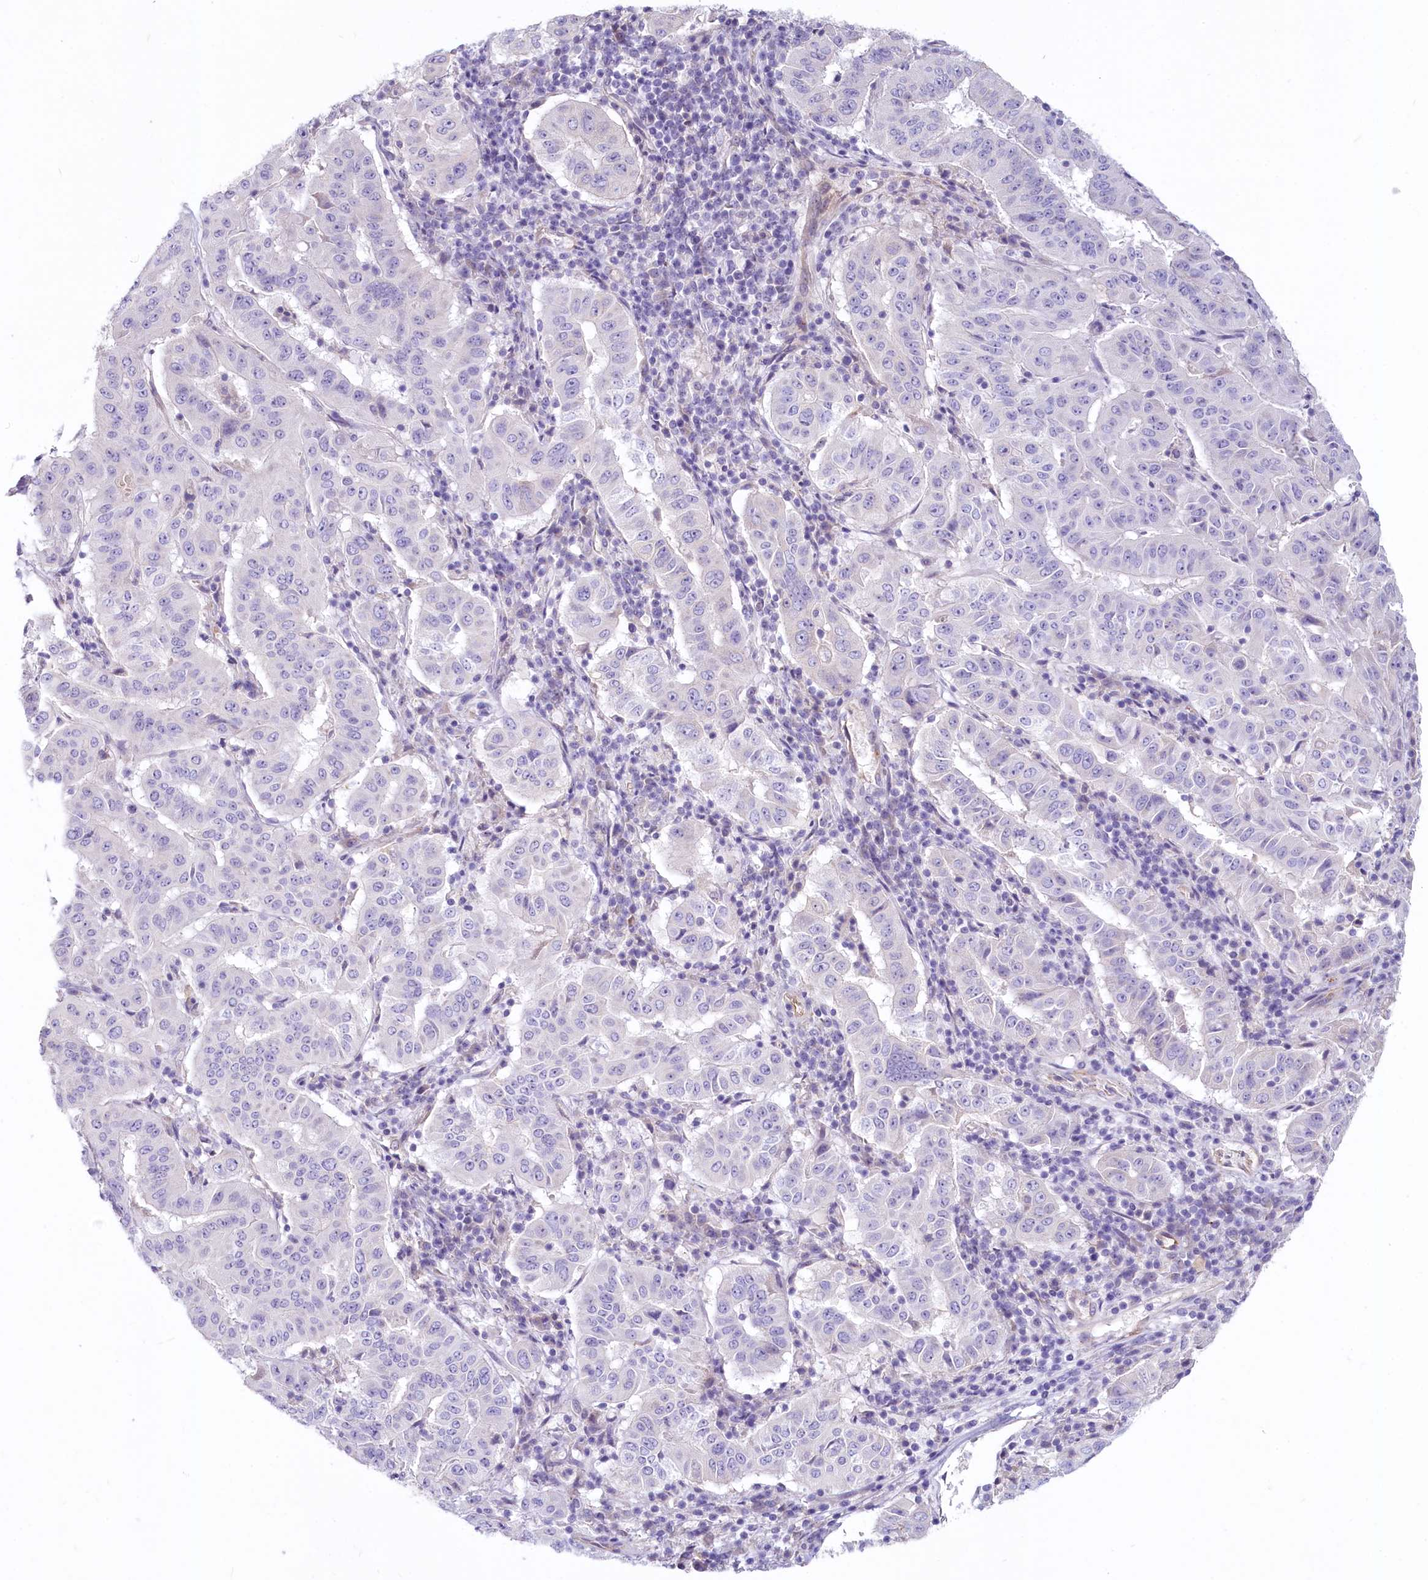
{"staining": {"intensity": "negative", "quantity": "none", "location": "none"}, "tissue": "pancreatic cancer", "cell_type": "Tumor cells", "image_type": "cancer", "snomed": [{"axis": "morphology", "description": "Adenocarcinoma, NOS"}, {"axis": "topography", "description": "Pancreas"}], "caption": "The photomicrograph demonstrates no significant positivity in tumor cells of adenocarcinoma (pancreatic).", "gene": "PROCR", "patient": {"sex": "male", "age": 63}}